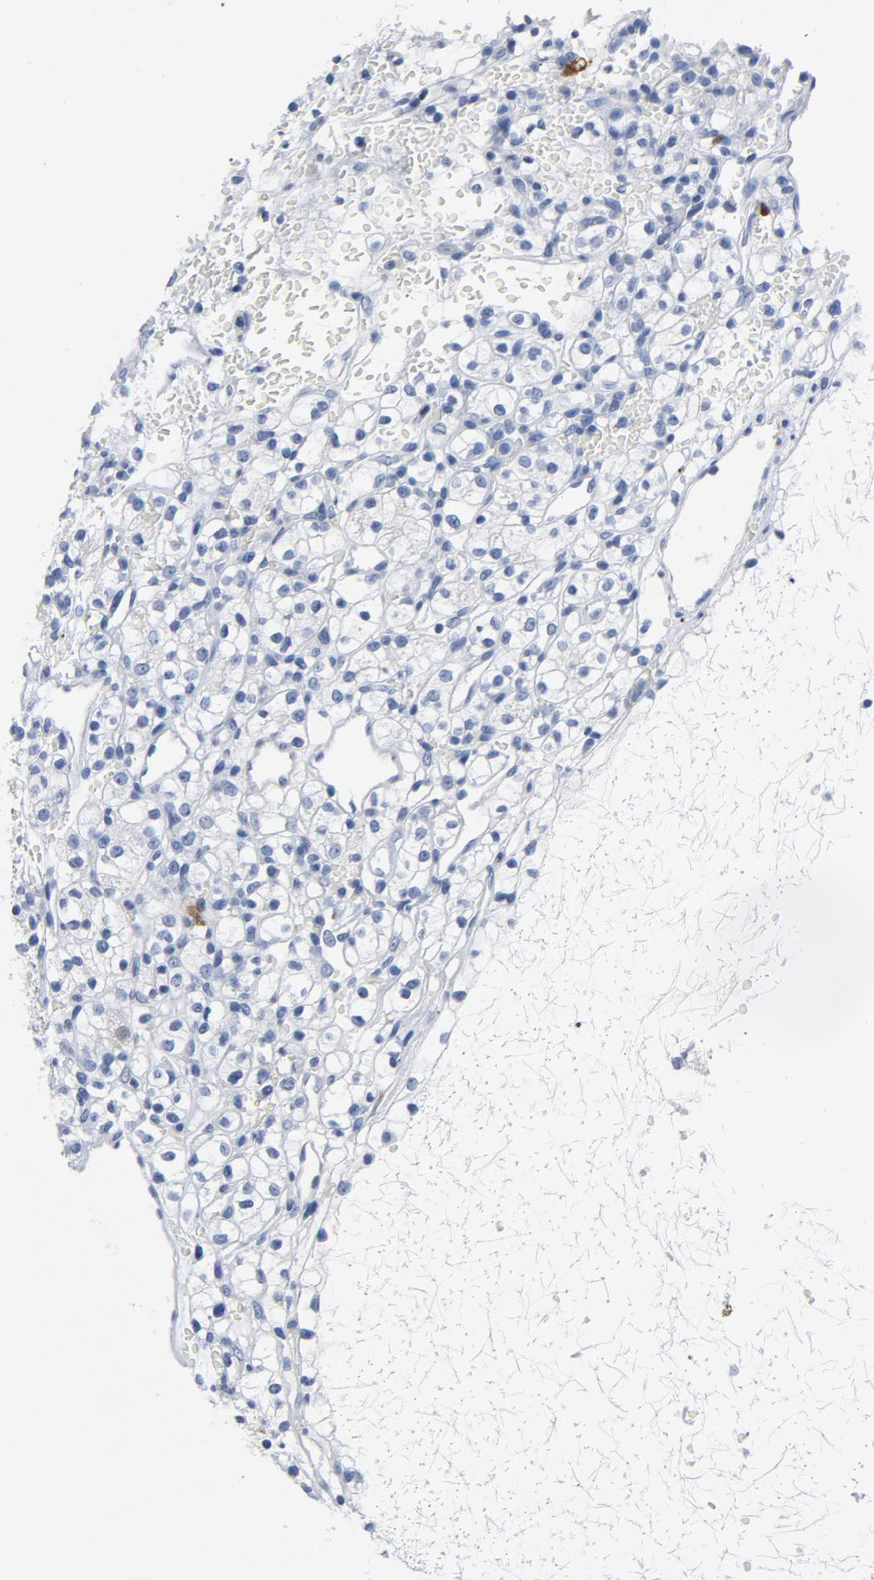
{"staining": {"intensity": "negative", "quantity": "none", "location": "none"}, "tissue": "renal cancer", "cell_type": "Tumor cells", "image_type": "cancer", "snomed": [{"axis": "morphology", "description": "Adenocarcinoma, NOS"}, {"axis": "topography", "description": "Kidney"}], "caption": "Immunohistochemical staining of renal cancer (adenocarcinoma) displays no significant positivity in tumor cells.", "gene": "CDC20", "patient": {"sex": "female", "age": 60}}